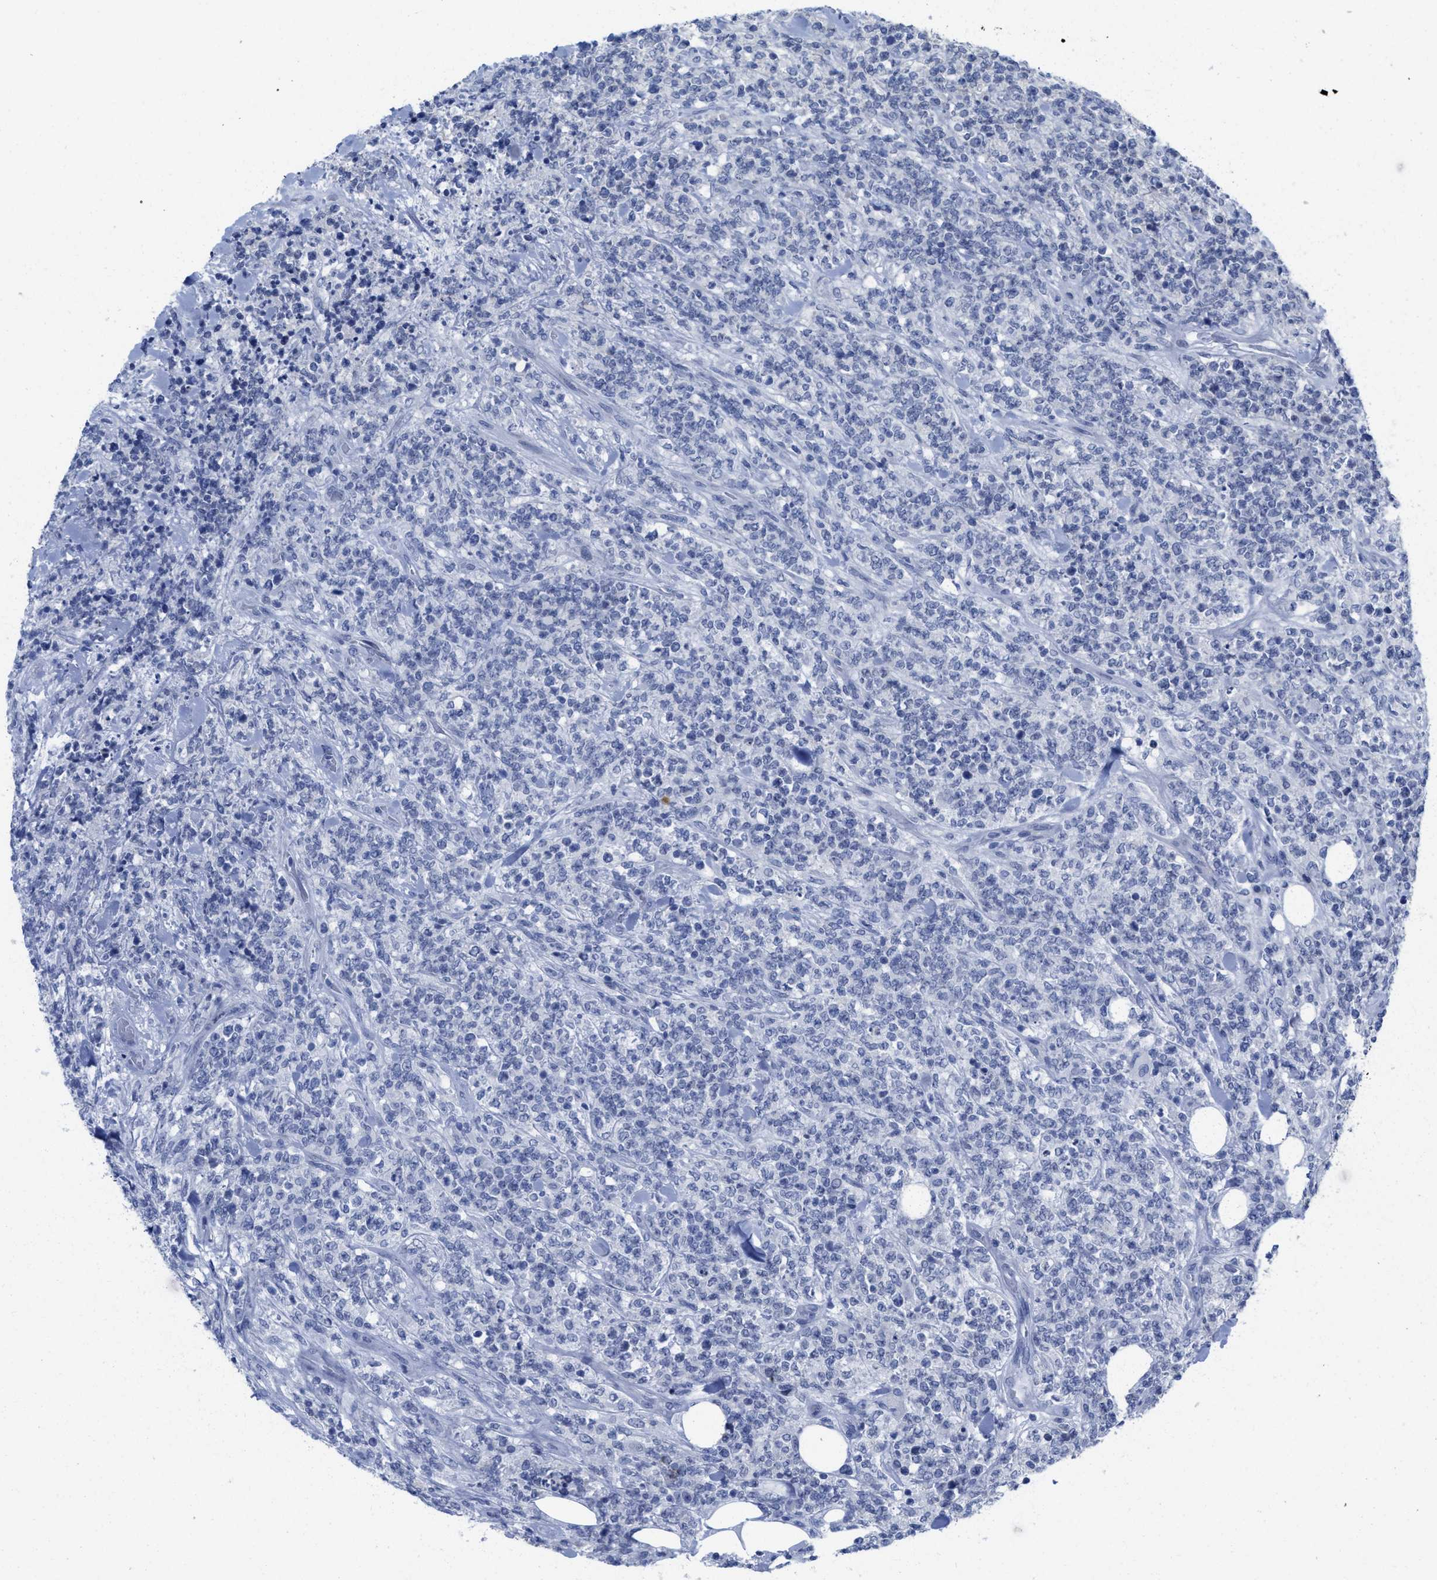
{"staining": {"intensity": "negative", "quantity": "none", "location": "none"}, "tissue": "lymphoma", "cell_type": "Tumor cells", "image_type": "cancer", "snomed": [{"axis": "morphology", "description": "Malignant lymphoma, non-Hodgkin's type, High grade"}, {"axis": "topography", "description": "Soft tissue"}], "caption": "A histopathology image of malignant lymphoma, non-Hodgkin's type (high-grade) stained for a protein displays no brown staining in tumor cells.", "gene": "ACKR1", "patient": {"sex": "male", "age": 18}}